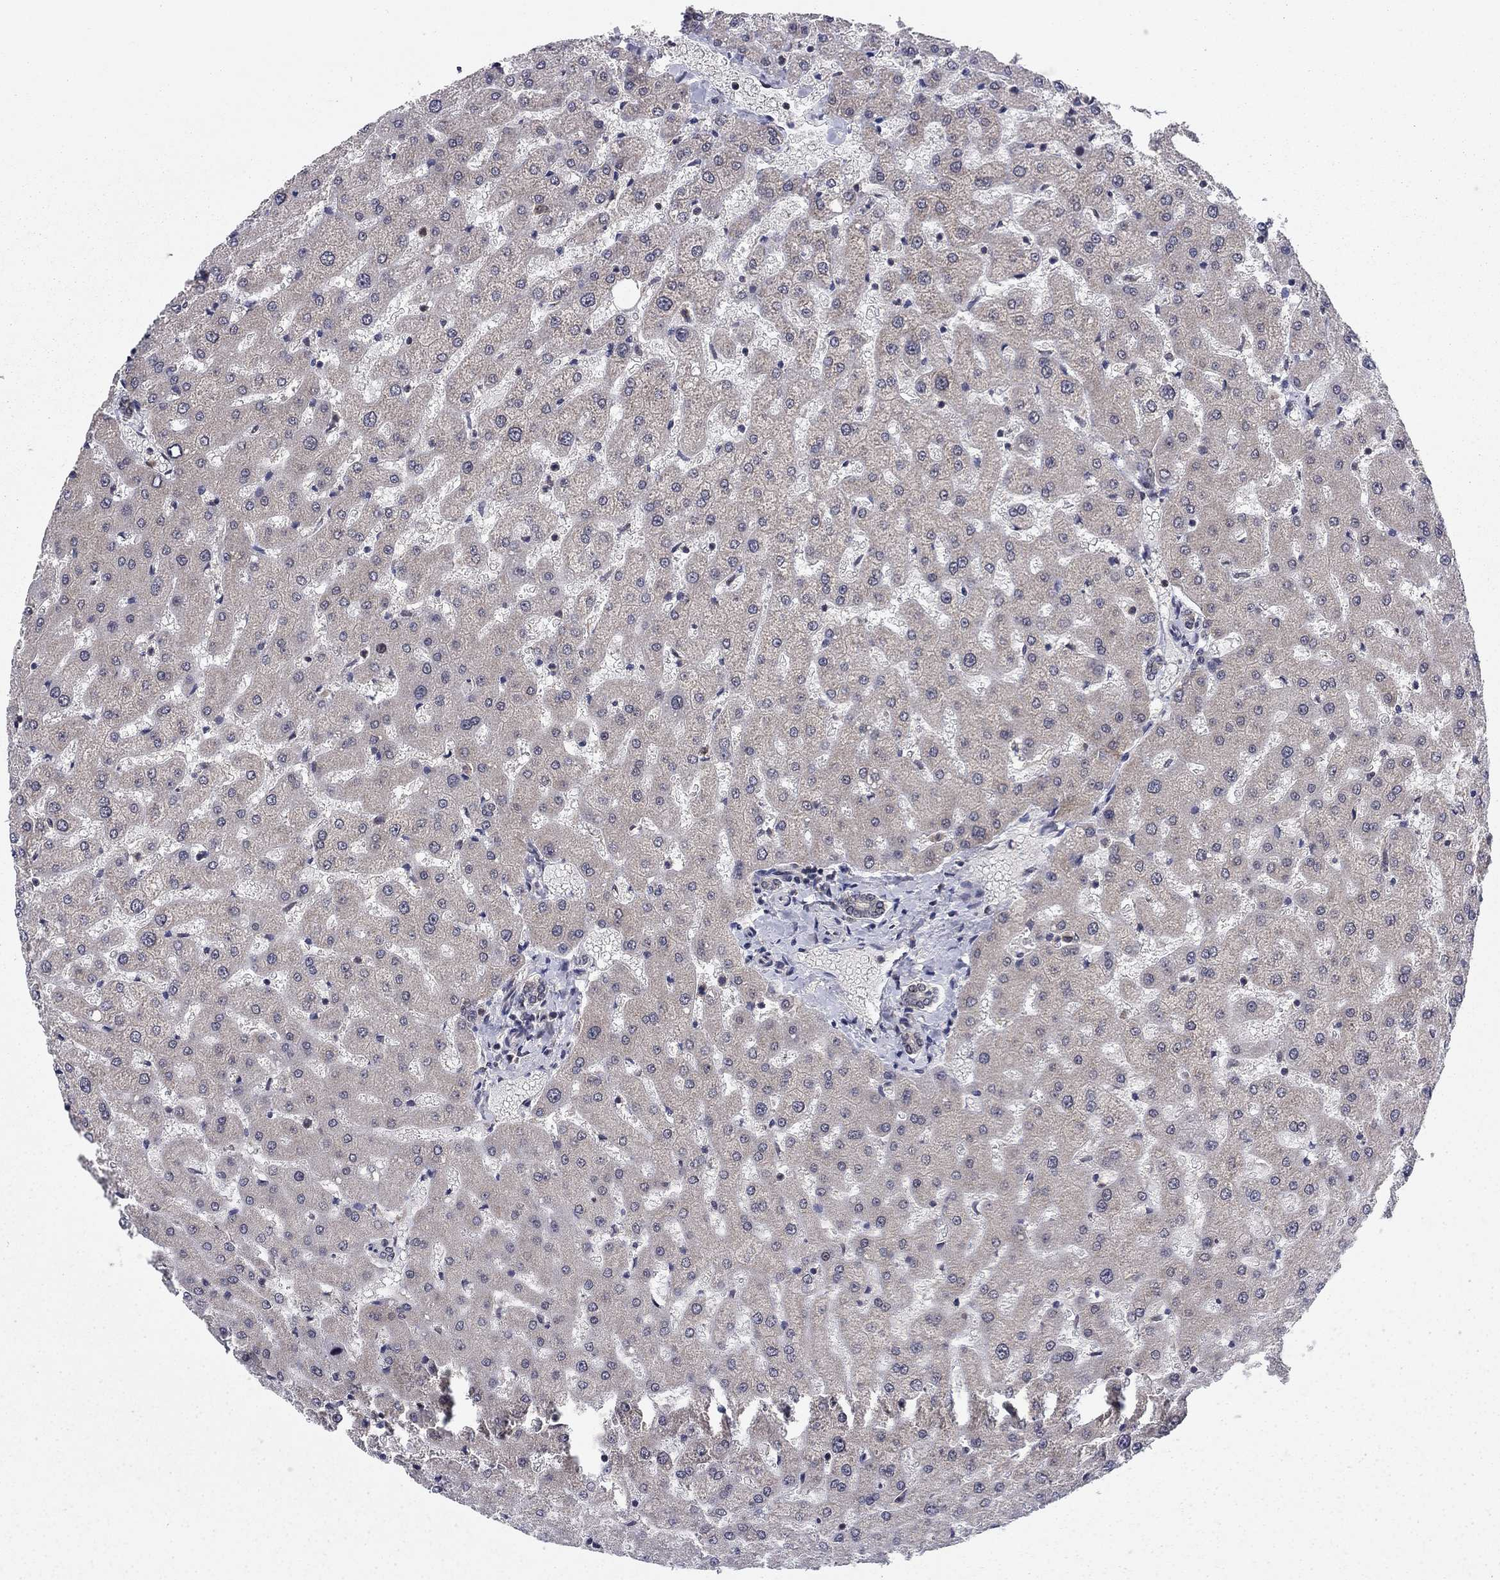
{"staining": {"intensity": "negative", "quantity": "none", "location": "none"}, "tissue": "liver", "cell_type": "Cholangiocytes", "image_type": "normal", "snomed": [{"axis": "morphology", "description": "Normal tissue, NOS"}, {"axis": "topography", "description": "Liver"}], "caption": "Cholangiocytes show no significant positivity in normal liver. (DAB (3,3'-diaminobenzidine) immunohistochemistry (IHC) visualized using brightfield microscopy, high magnification).", "gene": "DNAJA1", "patient": {"sex": "female", "age": 50}}